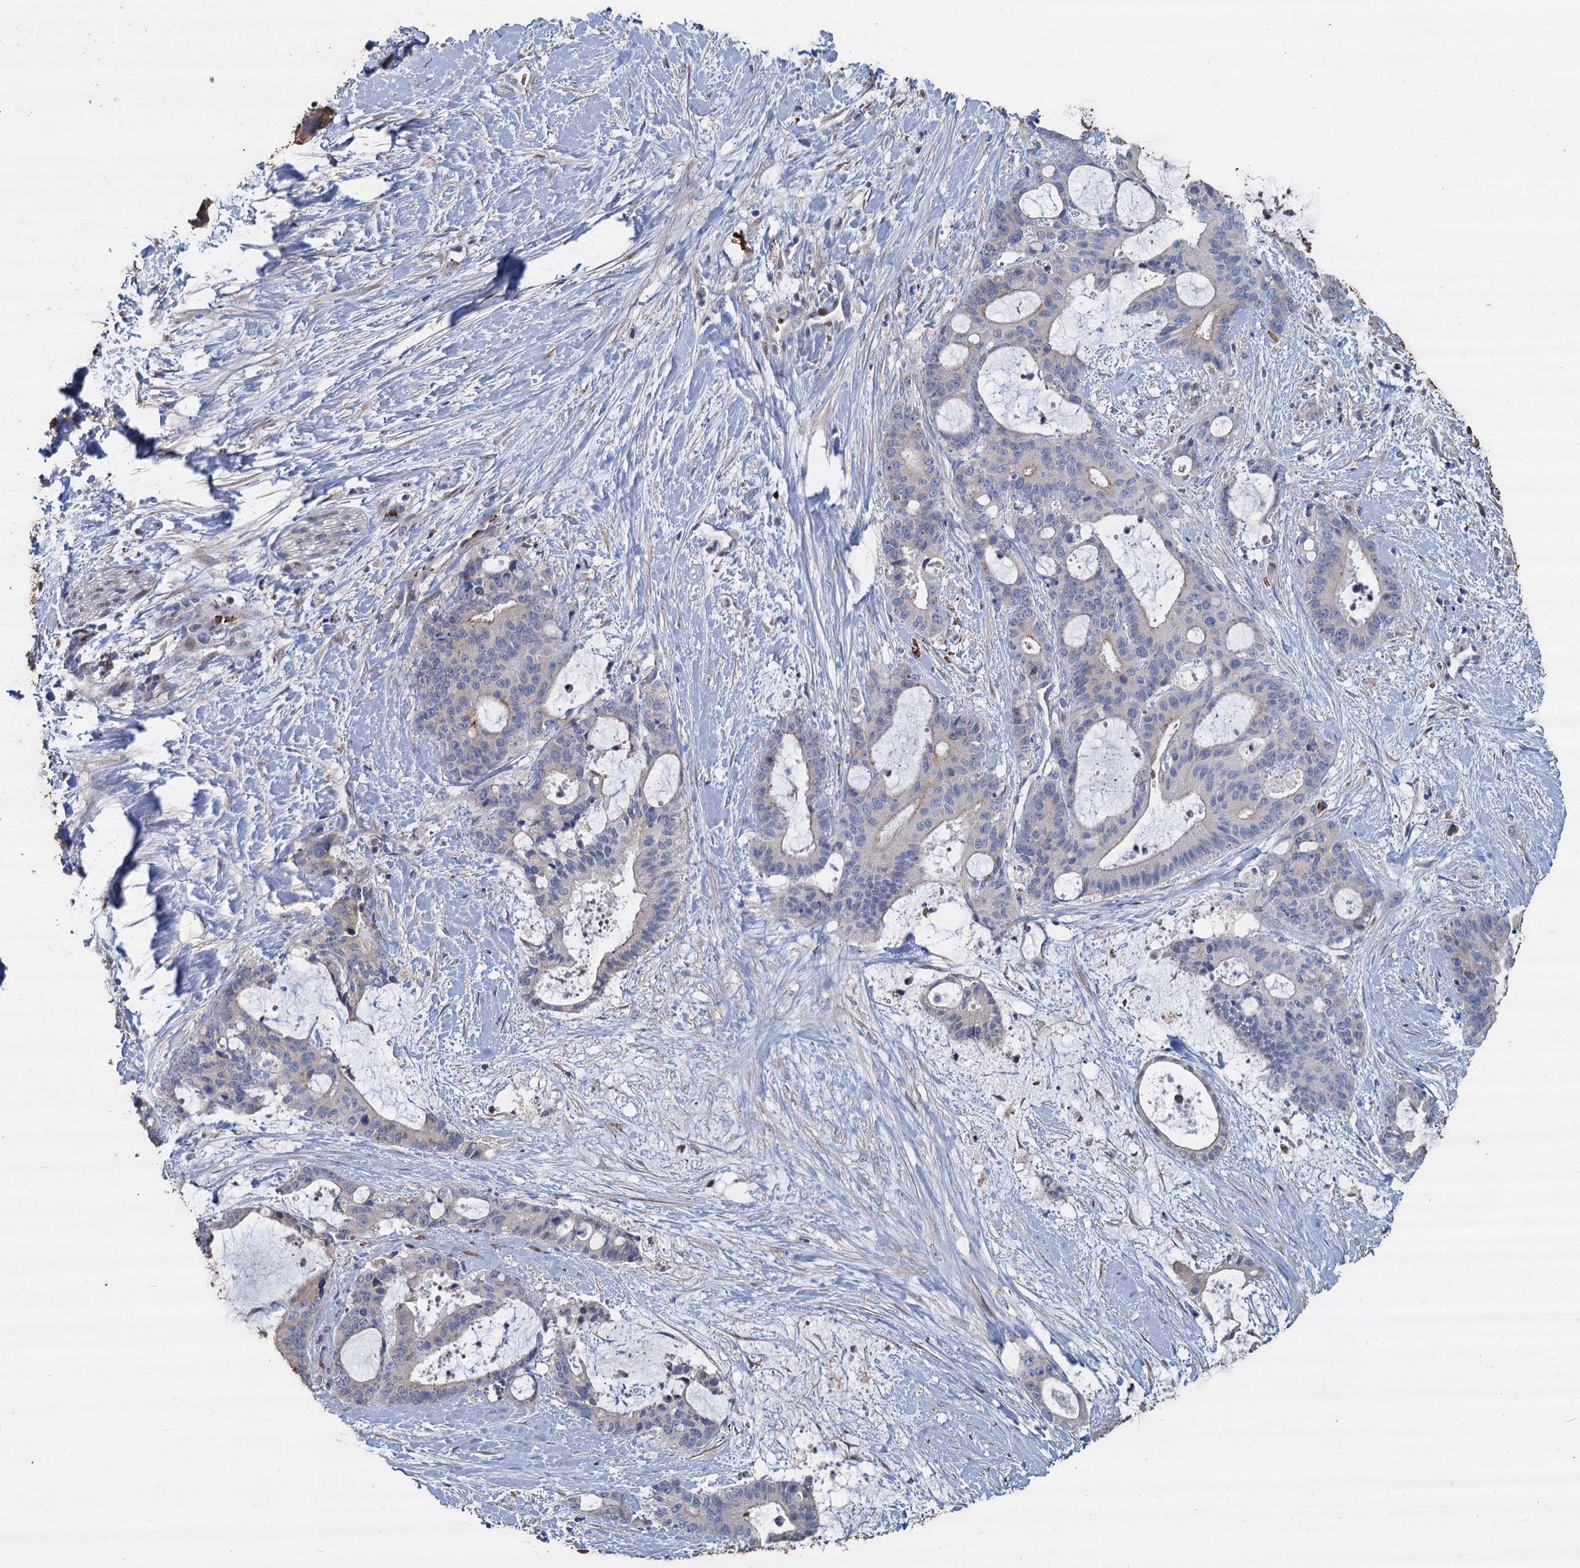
{"staining": {"intensity": "negative", "quantity": "none", "location": "none"}, "tissue": "liver cancer", "cell_type": "Tumor cells", "image_type": "cancer", "snomed": [{"axis": "morphology", "description": "Normal tissue, NOS"}, {"axis": "morphology", "description": "Cholangiocarcinoma"}, {"axis": "topography", "description": "Liver"}, {"axis": "topography", "description": "Peripheral nerve tissue"}], "caption": "Liver cancer (cholangiocarcinoma) was stained to show a protein in brown. There is no significant positivity in tumor cells.", "gene": "TCTN2", "patient": {"sex": "female", "age": 73}}